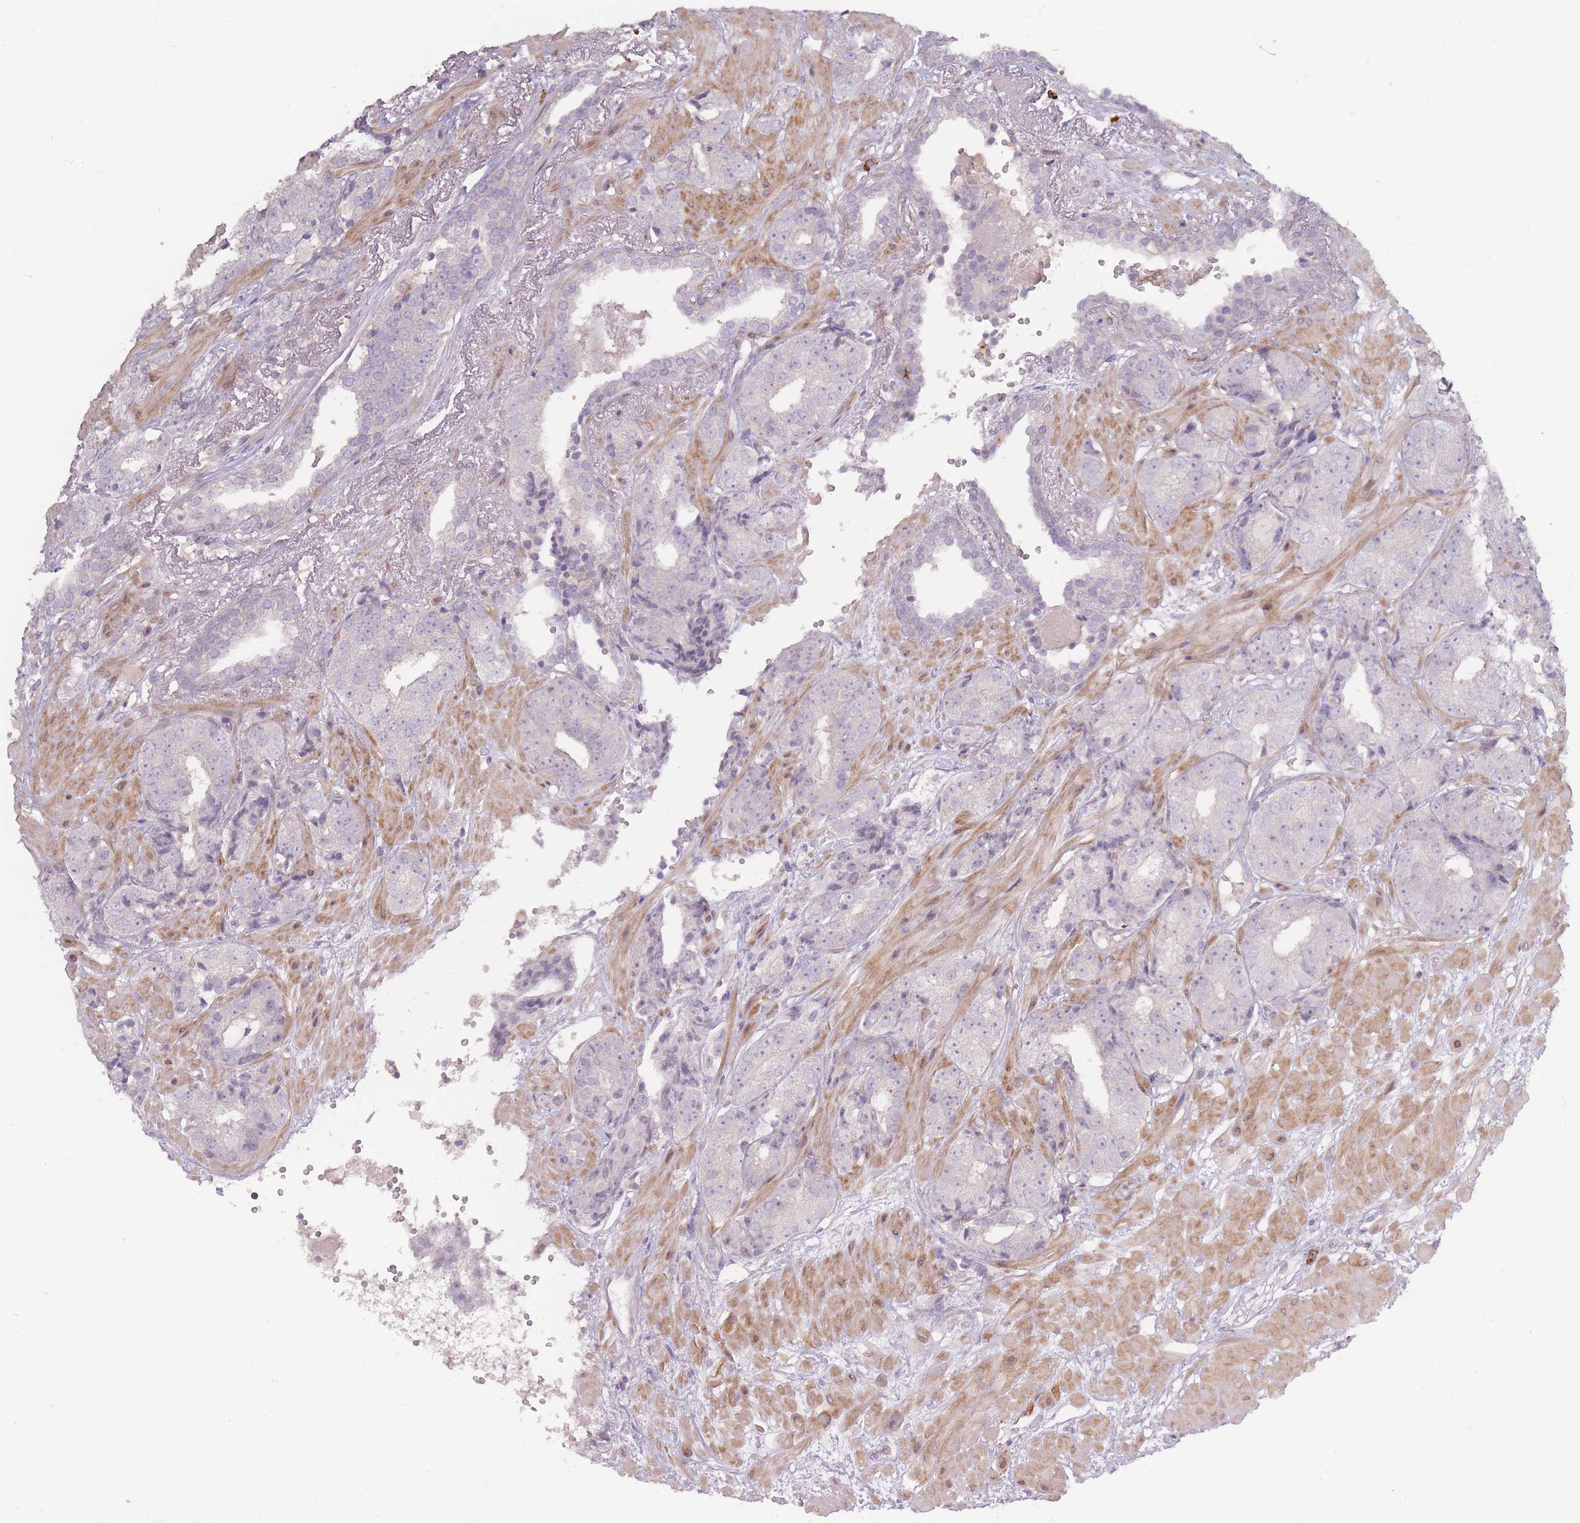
{"staining": {"intensity": "negative", "quantity": "none", "location": "none"}, "tissue": "prostate cancer", "cell_type": "Tumor cells", "image_type": "cancer", "snomed": [{"axis": "morphology", "description": "Adenocarcinoma, High grade"}, {"axis": "topography", "description": "Prostate"}], "caption": "Immunohistochemical staining of human prostate cancer exhibits no significant staining in tumor cells. The staining was performed using DAB (3,3'-diaminobenzidine) to visualize the protein expression in brown, while the nuclei were stained in blue with hematoxylin (Magnification: 20x).", "gene": "TET3", "patient": {"sex": "male", "age": 71}}